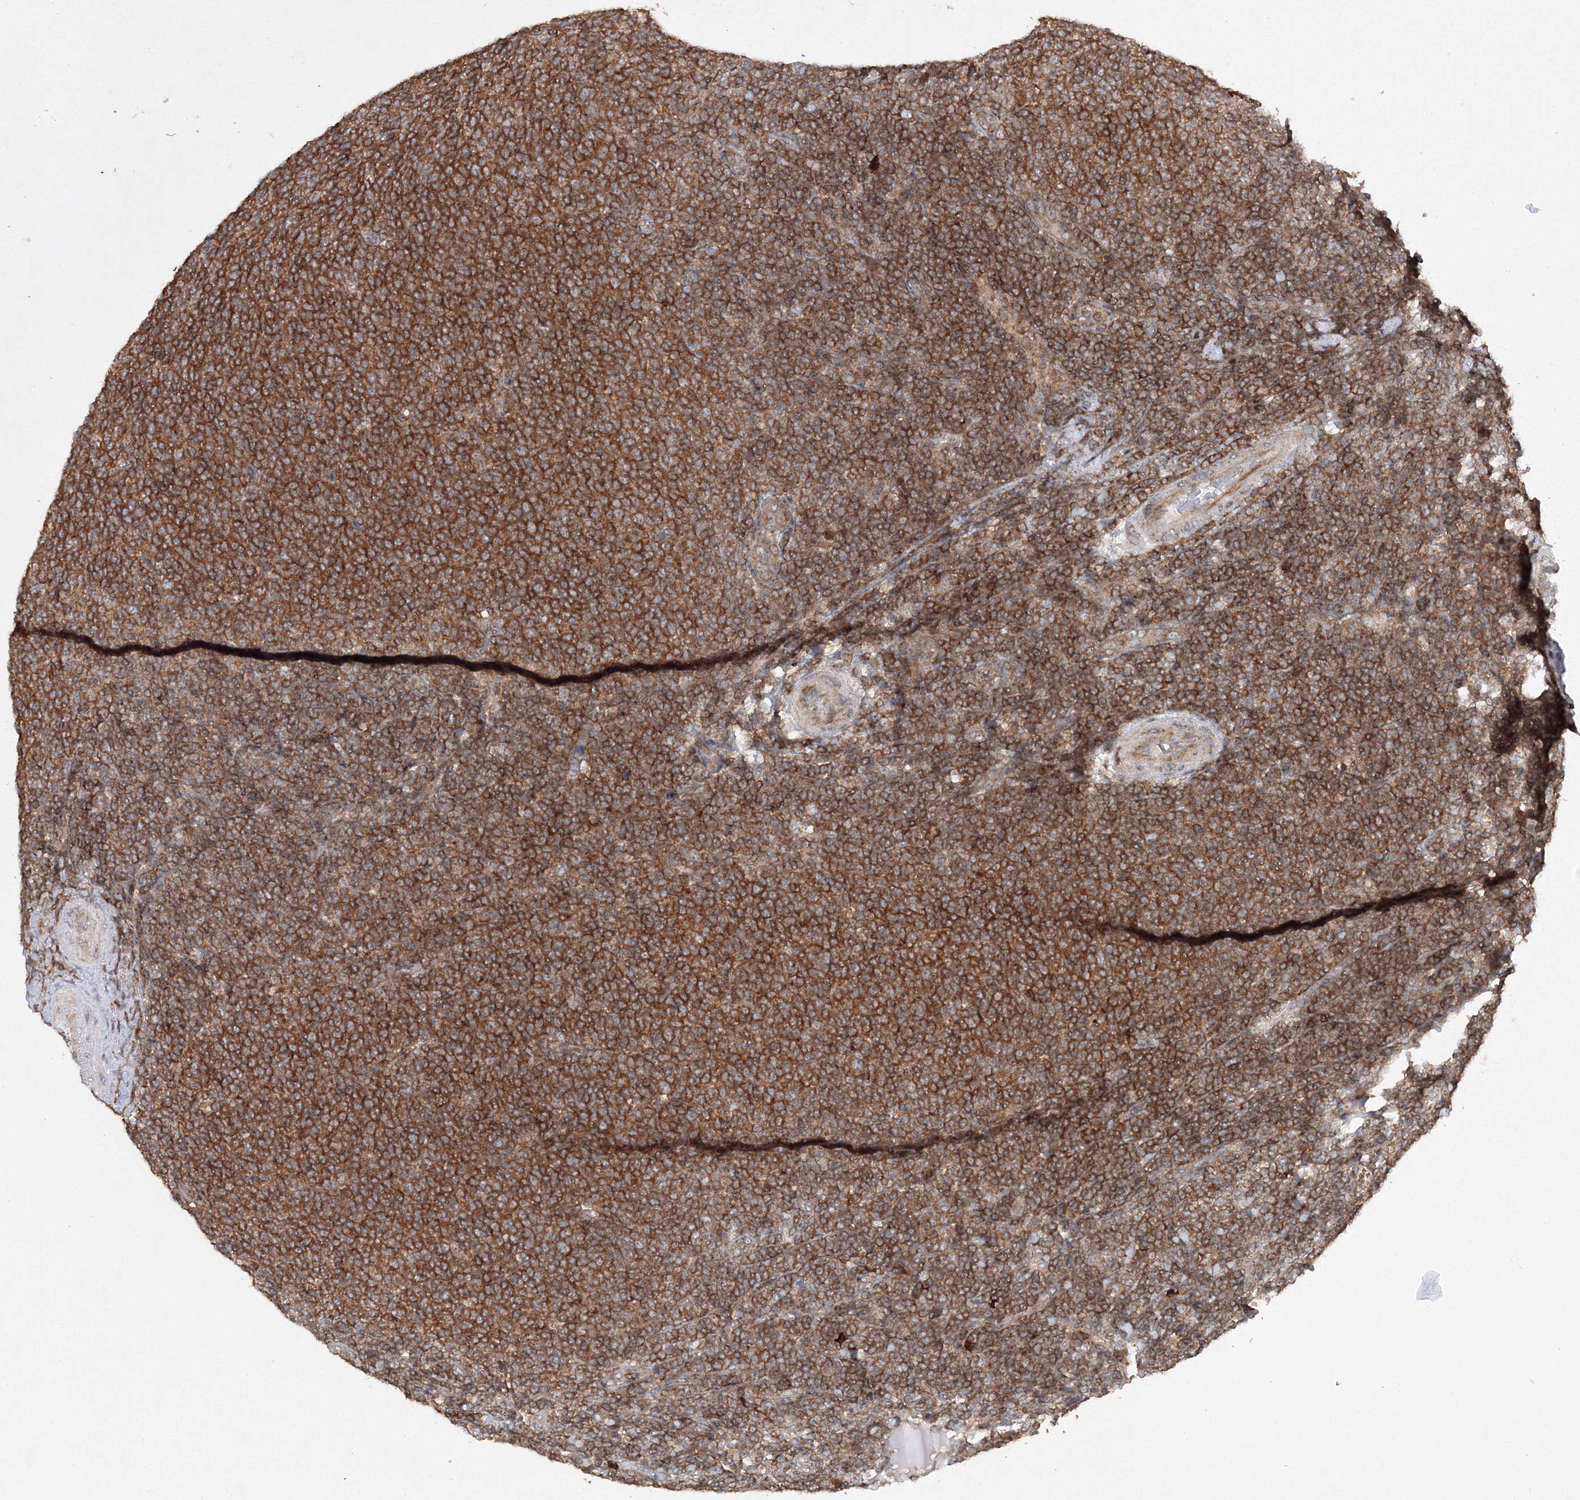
{"staining": {"intensity": "strong", "quantity": ">75%", "location": "cytoplasmic/membranous"}, "tissue": "lymphoma", "cell_type": "Tumor cells", "image_type": "cancer", "snomed": [{"axis": "morphology", "description": "Malignant lymphoma, non-Hodgkin's type, Low grade"}, {"axis": "topography", "description": "Lymph node"}], "caption": "This photomicrograph exhibits immunohistochemistry staining of malignant lymphoma, non-Hodgkin's type (low-grade), with high strong cytoplasmic/membranous staining in approximately >75% of tumor cells.", "gene": "MKRN2", "patient": {"sex": "male", "age": 66}}